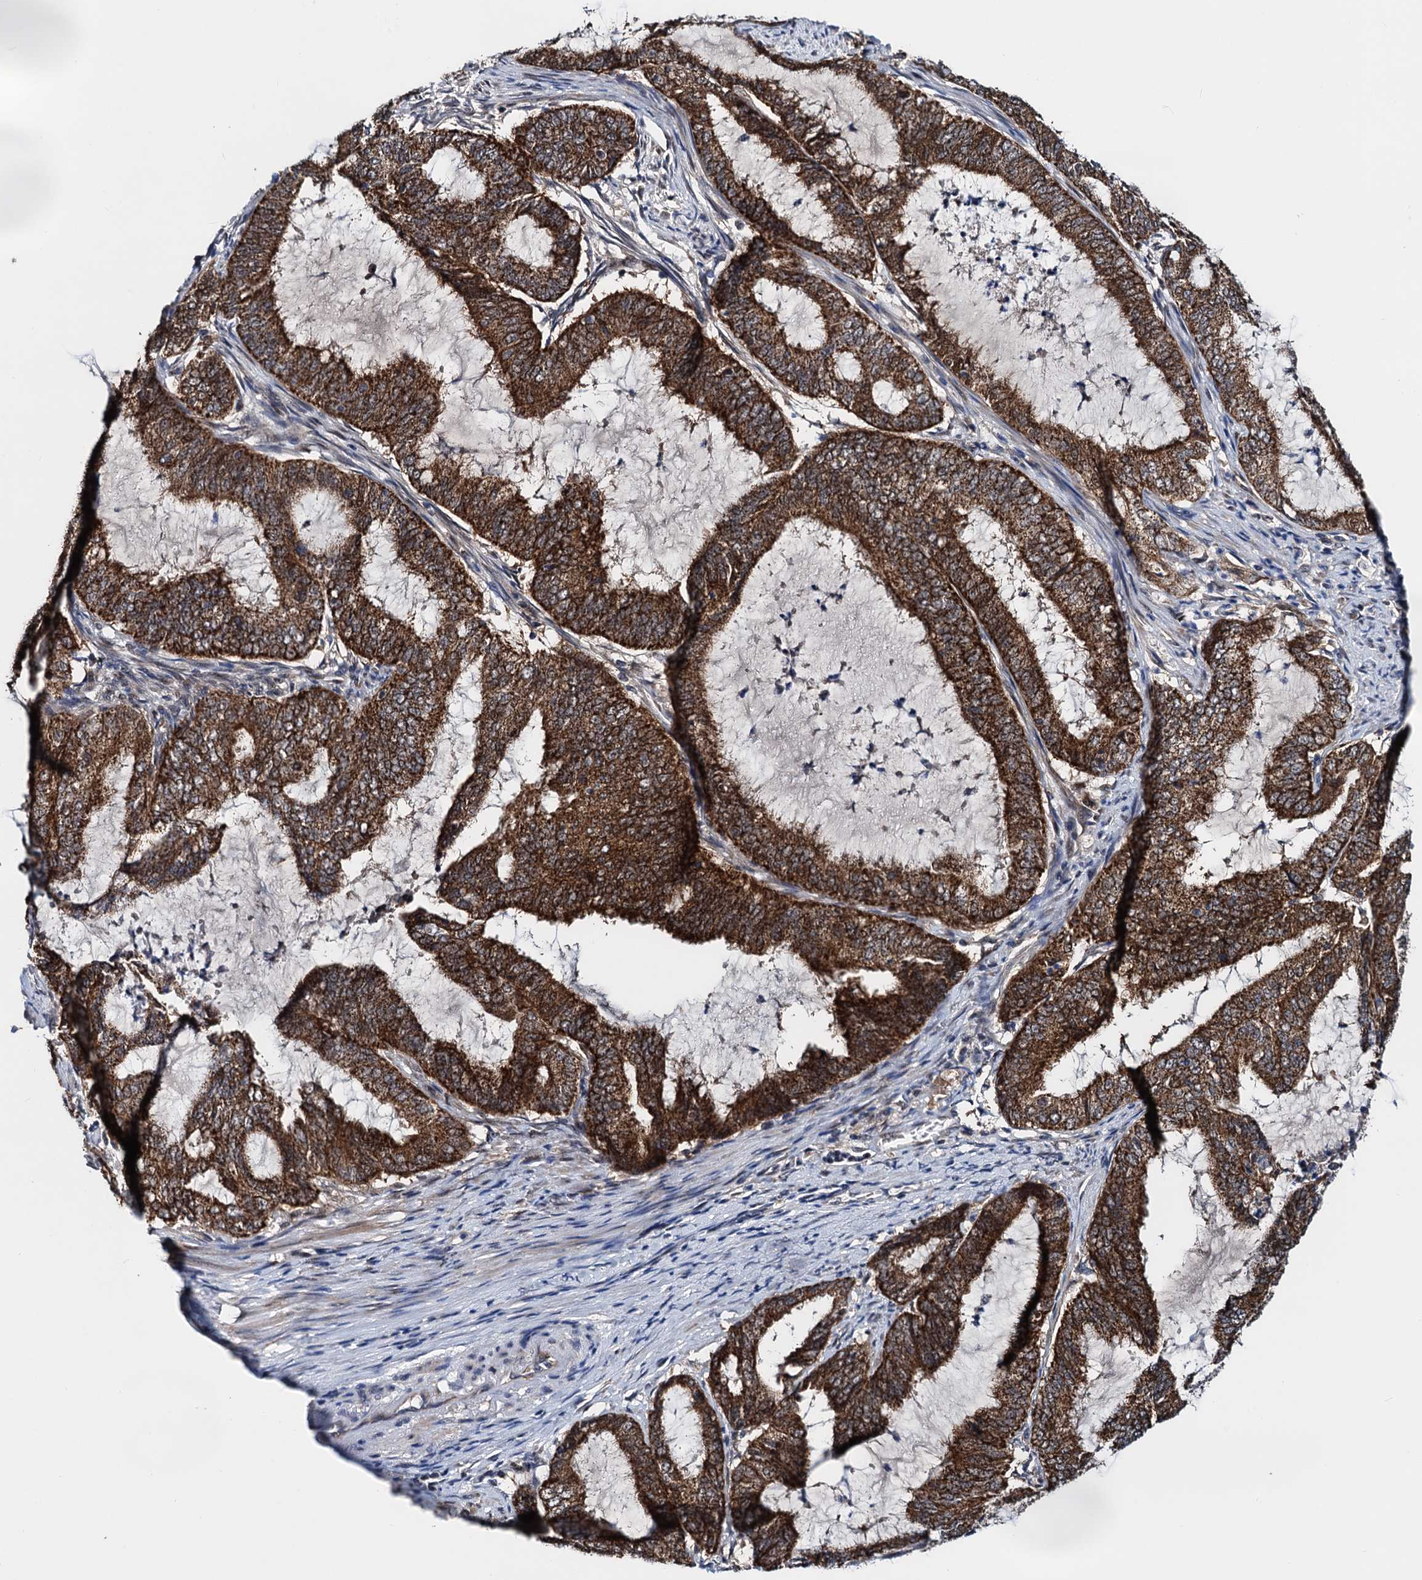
{"staining": {"intensity": "strong", "quantity": ">75%", "location": "cytoplasmic/membranous"}, "tissue": "endometrial cancer", "cell_type": "Tumor cells", "image_type": "cancer", "snomed": [{"axis": "morphology", "description": "Adenocarcinoma, NOS"}, {"axis": "topography", "description": "Endometrium"}], "caption": "This photomicrograph exhibits IHC staining of endometrial cancer (adenocarcinoma), with high strong cytoplasmic/membranous expression in approximately >75% of tumor cells.", "gene": "COA4", "patient": {"sex": "female", "age": 51}}